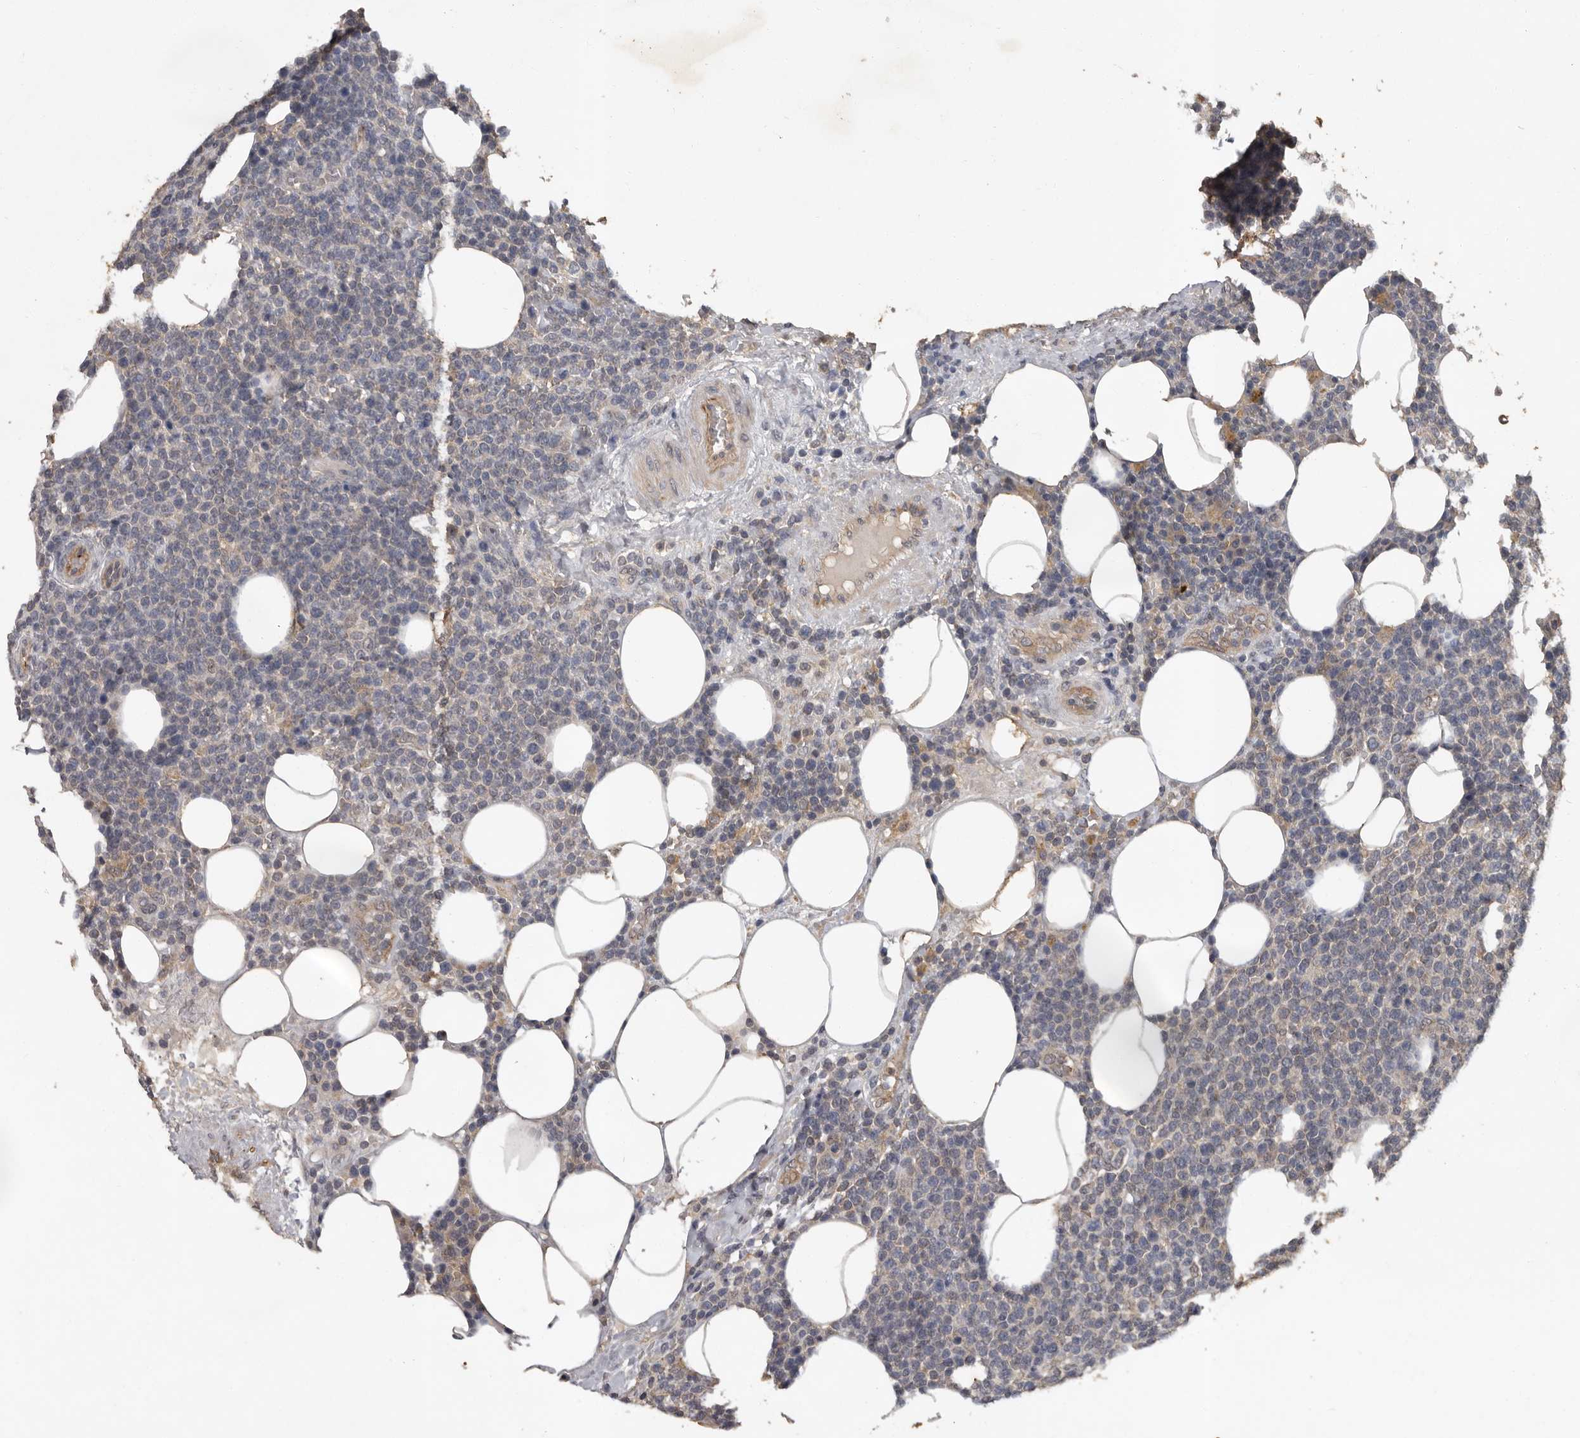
{"staining": {"intensity": "negative", "quantity": "none", "location": "none"}, "tissue": "lymphoma", "cell_type": "Tumor cells", "image_type": "cancer", "snomed": [{"axis": "morphology", "description": "Malignant lymphoma, non-Hodgkin's type, High grade"}, {"axis": "topography", "description": "Lymph node"}], "caption": "Immunohistochemistry (IHC) histopathology image of neoplastic tissue: high-grade malignant lymphoma, non-Hodgkin's type stained with DAB (3,3'-diaminobenzidine) demonstrates no significant protein positivity in tumor cells.", "gene": "MTF1", "patient": {"sex": "male", "age": 61}}